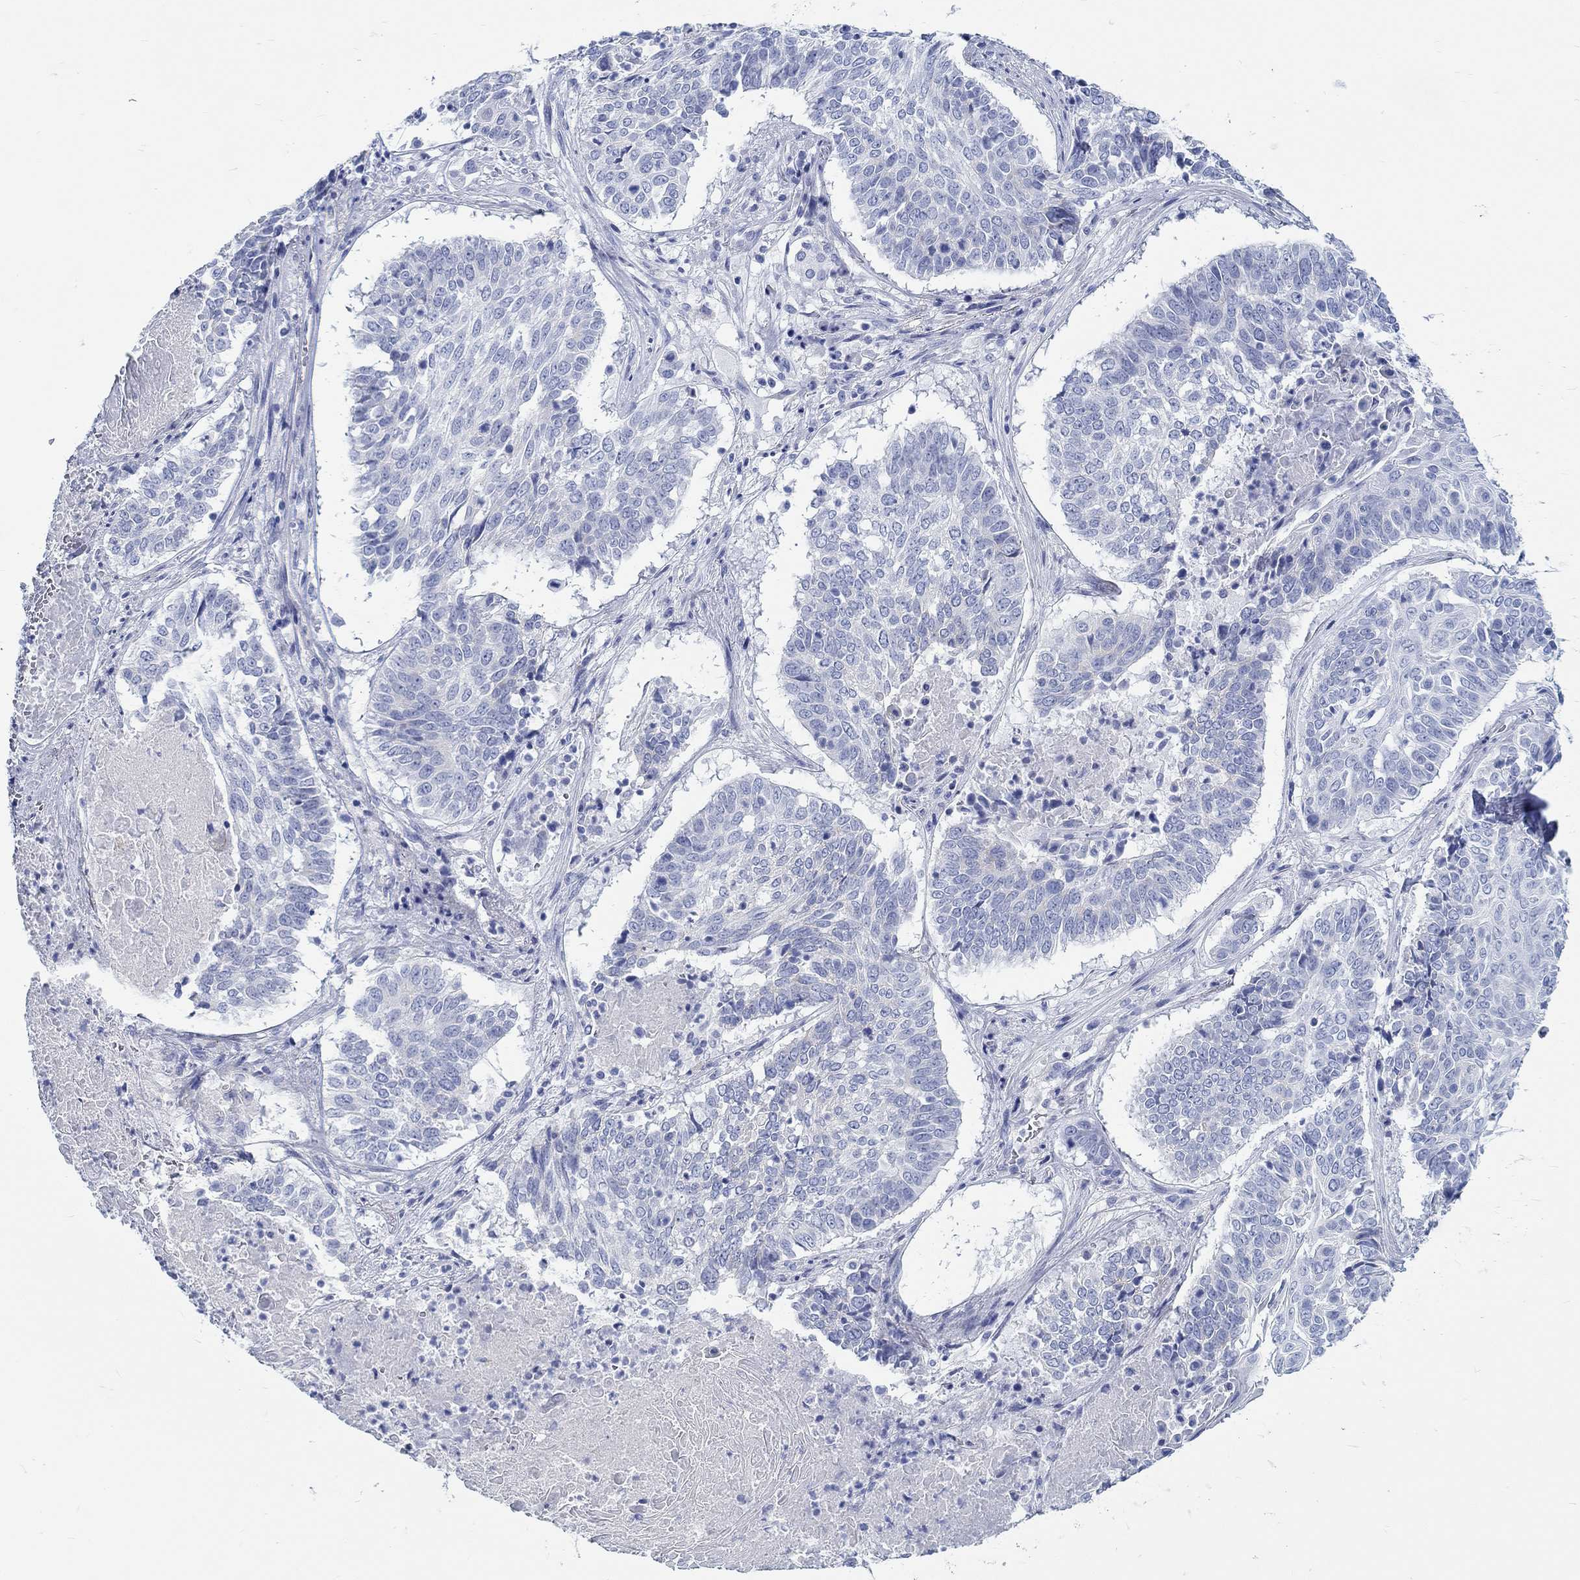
{"staining": {"intensity": "negative", "quantity": "none", "location": "none"}, "tissue": "lung cancer", "cell_type": "Tumor cells", "image_type": "cancer", "snomed": [{"axis": "morphology", "description": "Squamous cell carcinoma, NOS"}, {"axis": "topography", "description": "Lung"}], "caption": "Immunohistochemistry (IHC) micrograph of human lung cancer (squamous cell carcinoma) stained for a protein (brown), which demonstrates no staining in tumor cells. Brightfield microscopy of immunohistochemistry stained with DAB (3,3'-diaminobenzidine) (brown) and hematoxylin (blue), captured at high magnification.", "gene": "RD3L", "patient": {"sex": "male", "age": 64}}